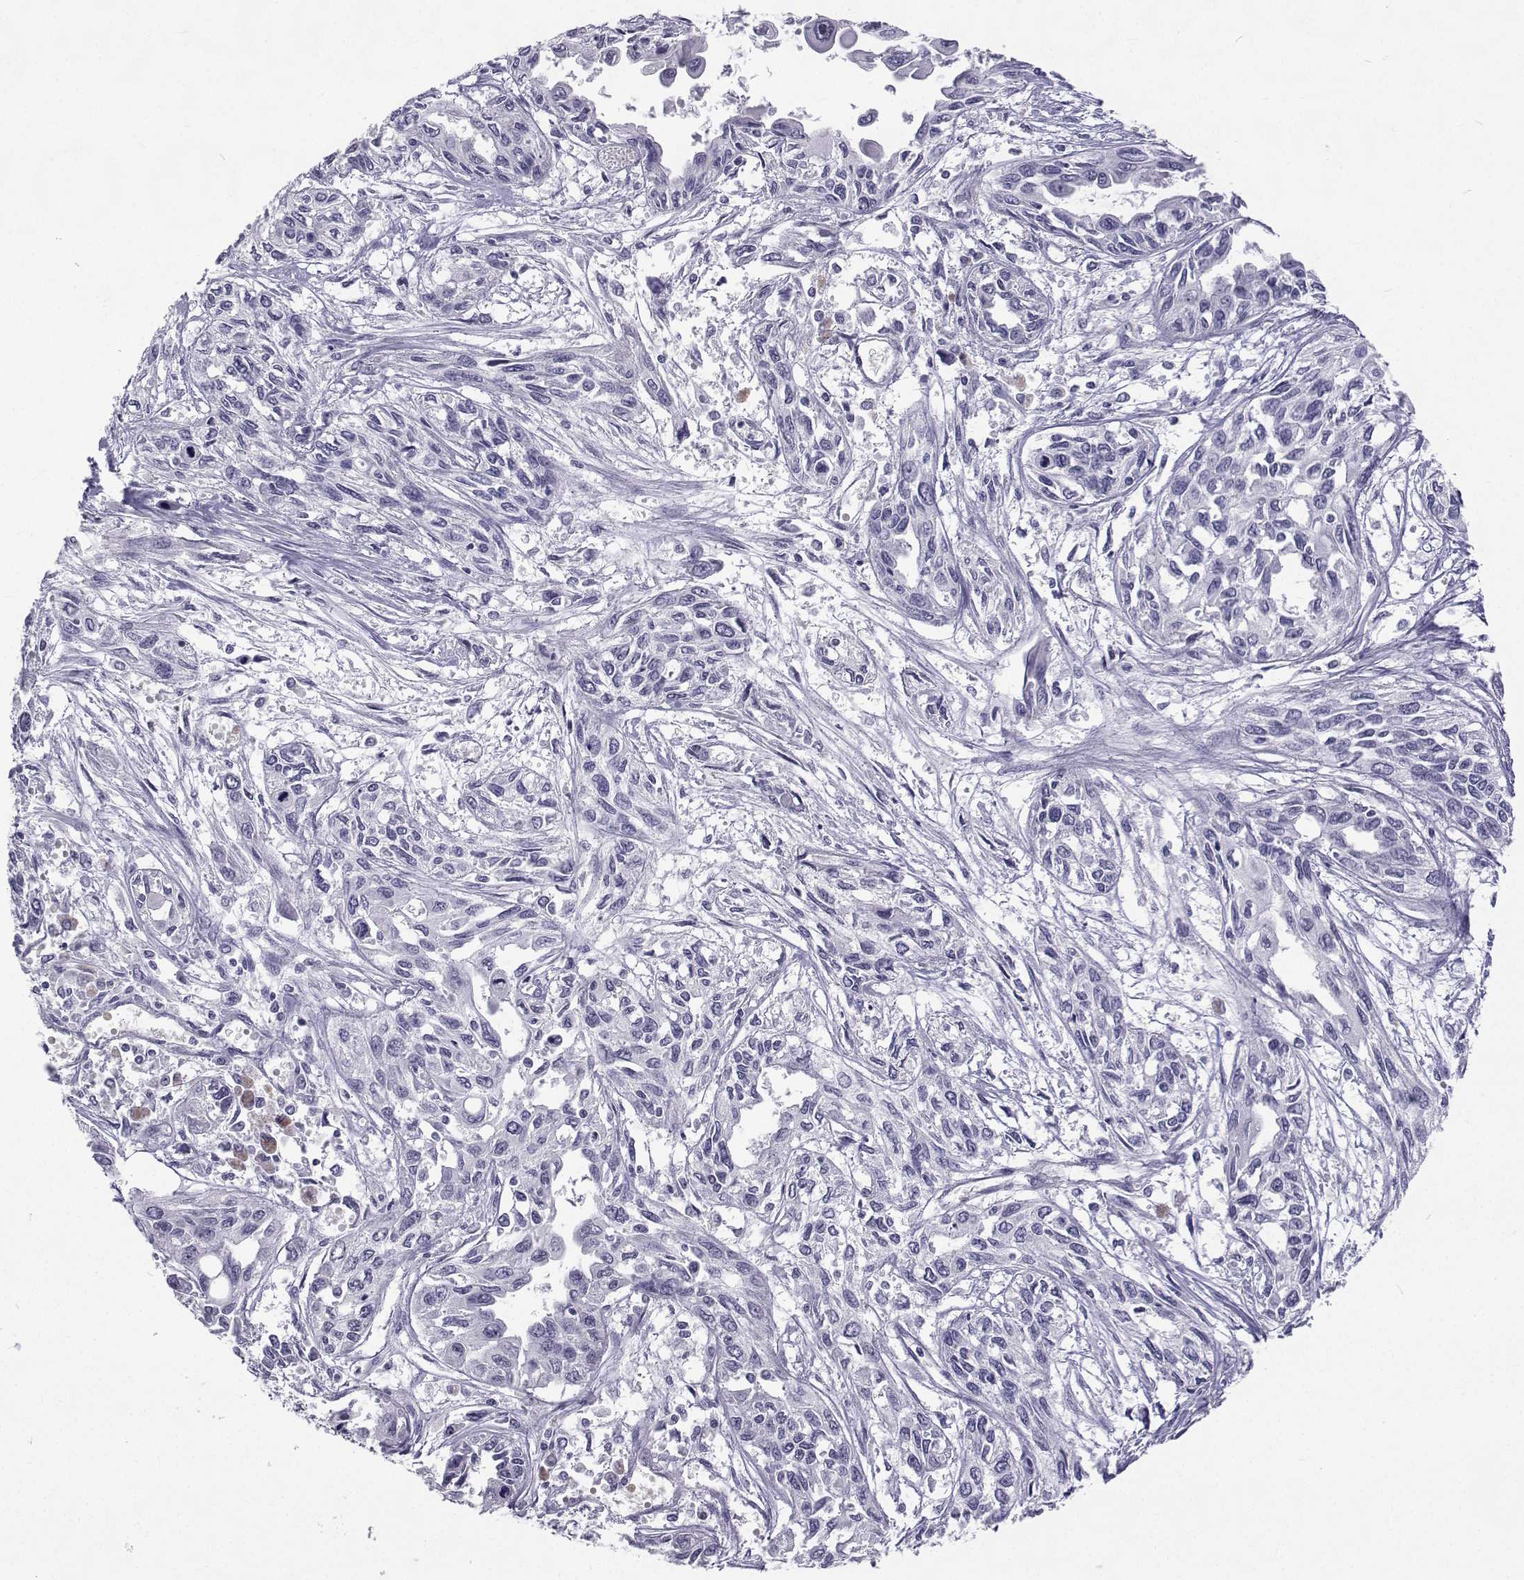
{"staining": {"intensity": "negative", "quantity": "none", "location": "none"}, "tissue": "pancreatic cancer", "cell_type": "Tumor cells", "image_type": "cancer", "snomed": [{"axis": "morphology", "description": "Adenocarcinoma, NOS"}, {"axis": "topography", "description": "Pancreas"}], "caption": "IHC histopathology image of pancreatic cancer (adenocarcinoma) stained for a protein (brown), which shows no staining in tumor cells.", "gene": "GALM", "patient": {"sex": "female", "age": 55}}